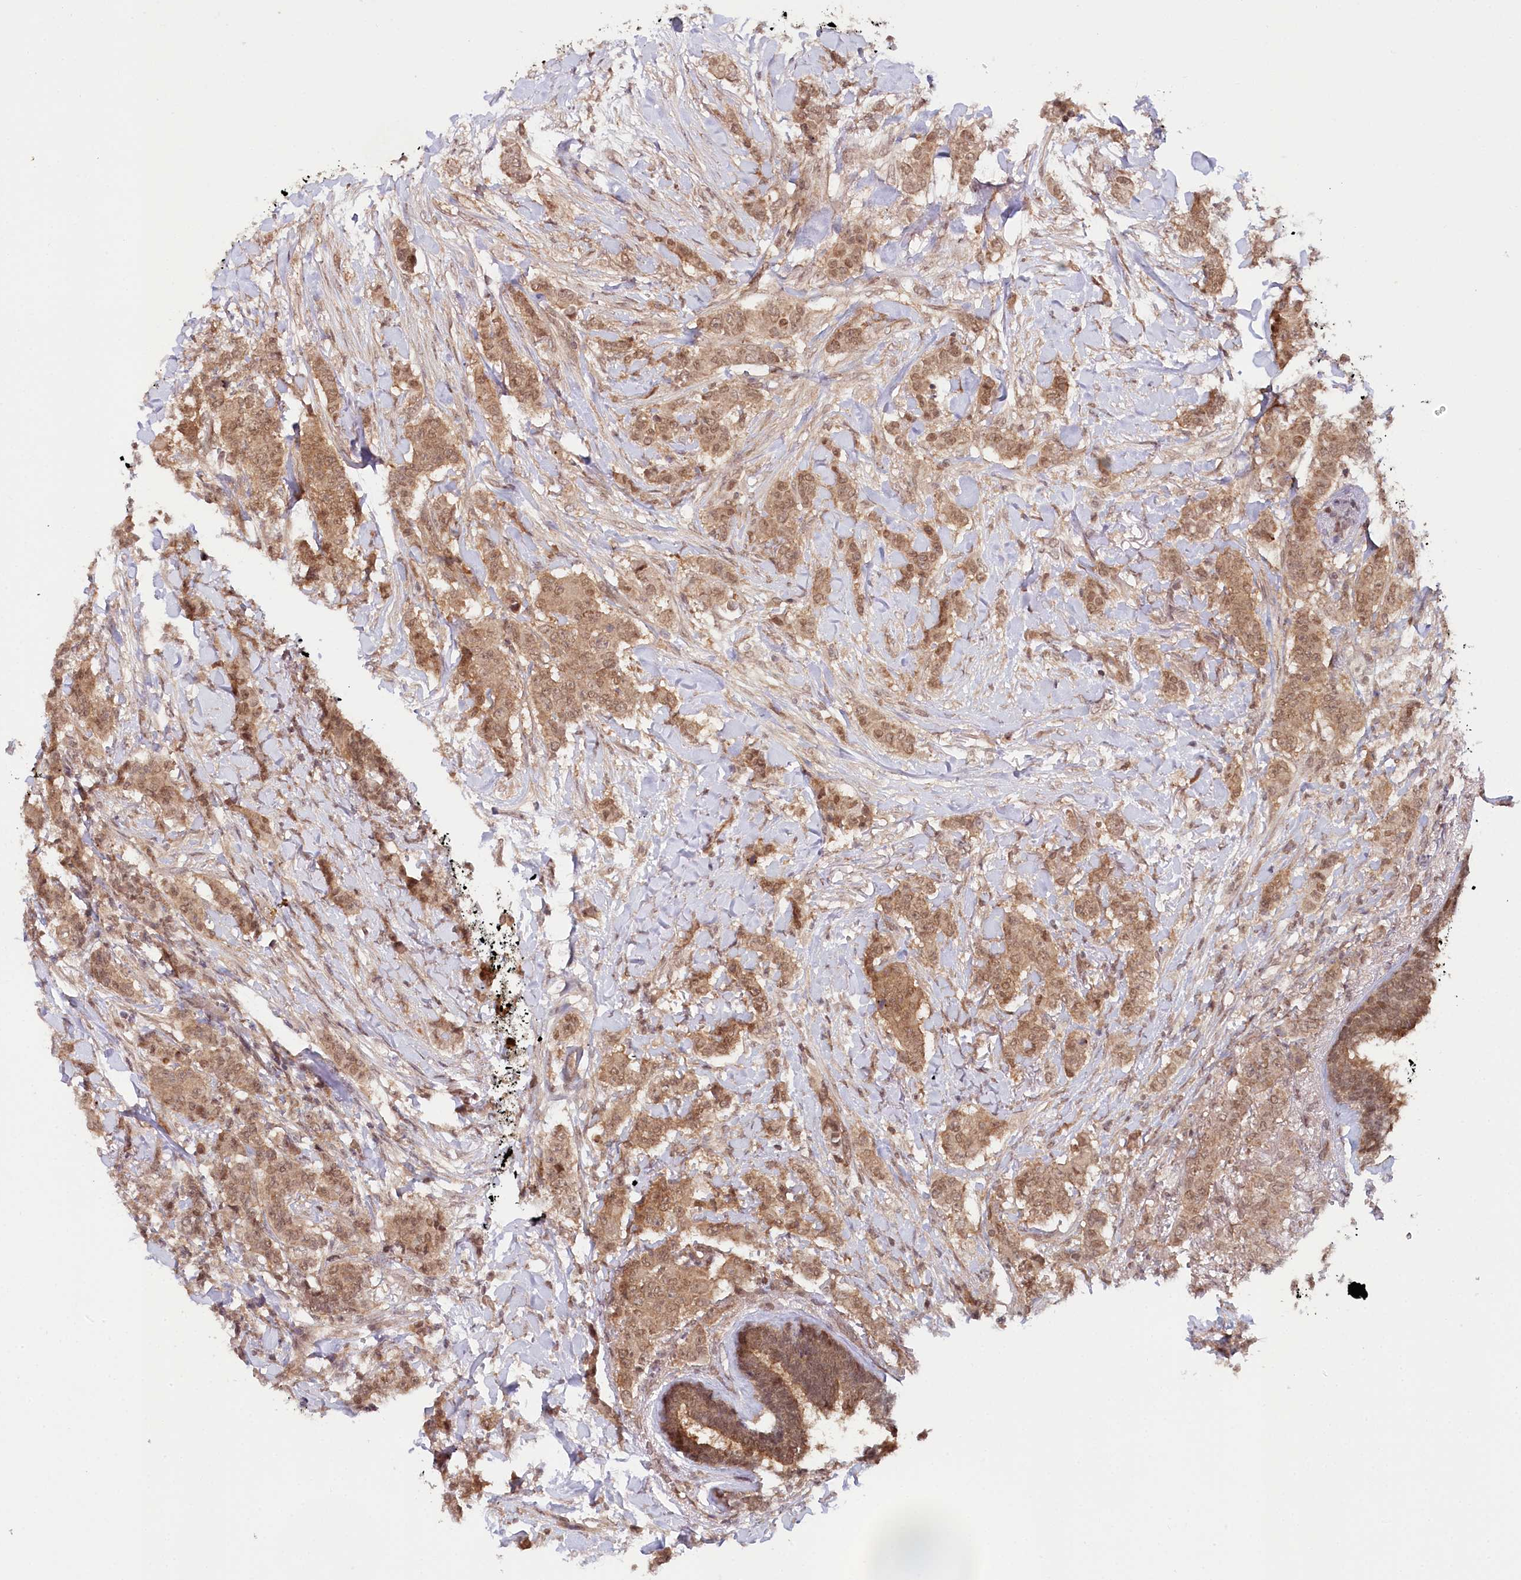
{"staining": {"intensity": "moderate", "quantity": ">75%", "location": "cytoplasmic/membranous,nuclear"}, "tissue": "breast cancer", "cell_type": "Tumor cells", "image_type": "cancer", "snomed": [{"axis": "morphology", "description": "Duct carcinoma"}, {"axis": "topography", "description": "Breast"}], "caption": "Protein staining shows moderate cytoplasmic/membranous and nuclear positivity in approximately >75% of tumor cells in breast cancer (infiltrating ductal carcinoma). Nuclei are stained in blue.", "gene": "CCDC65", "patient": {"sex": "female", "age": 40}}